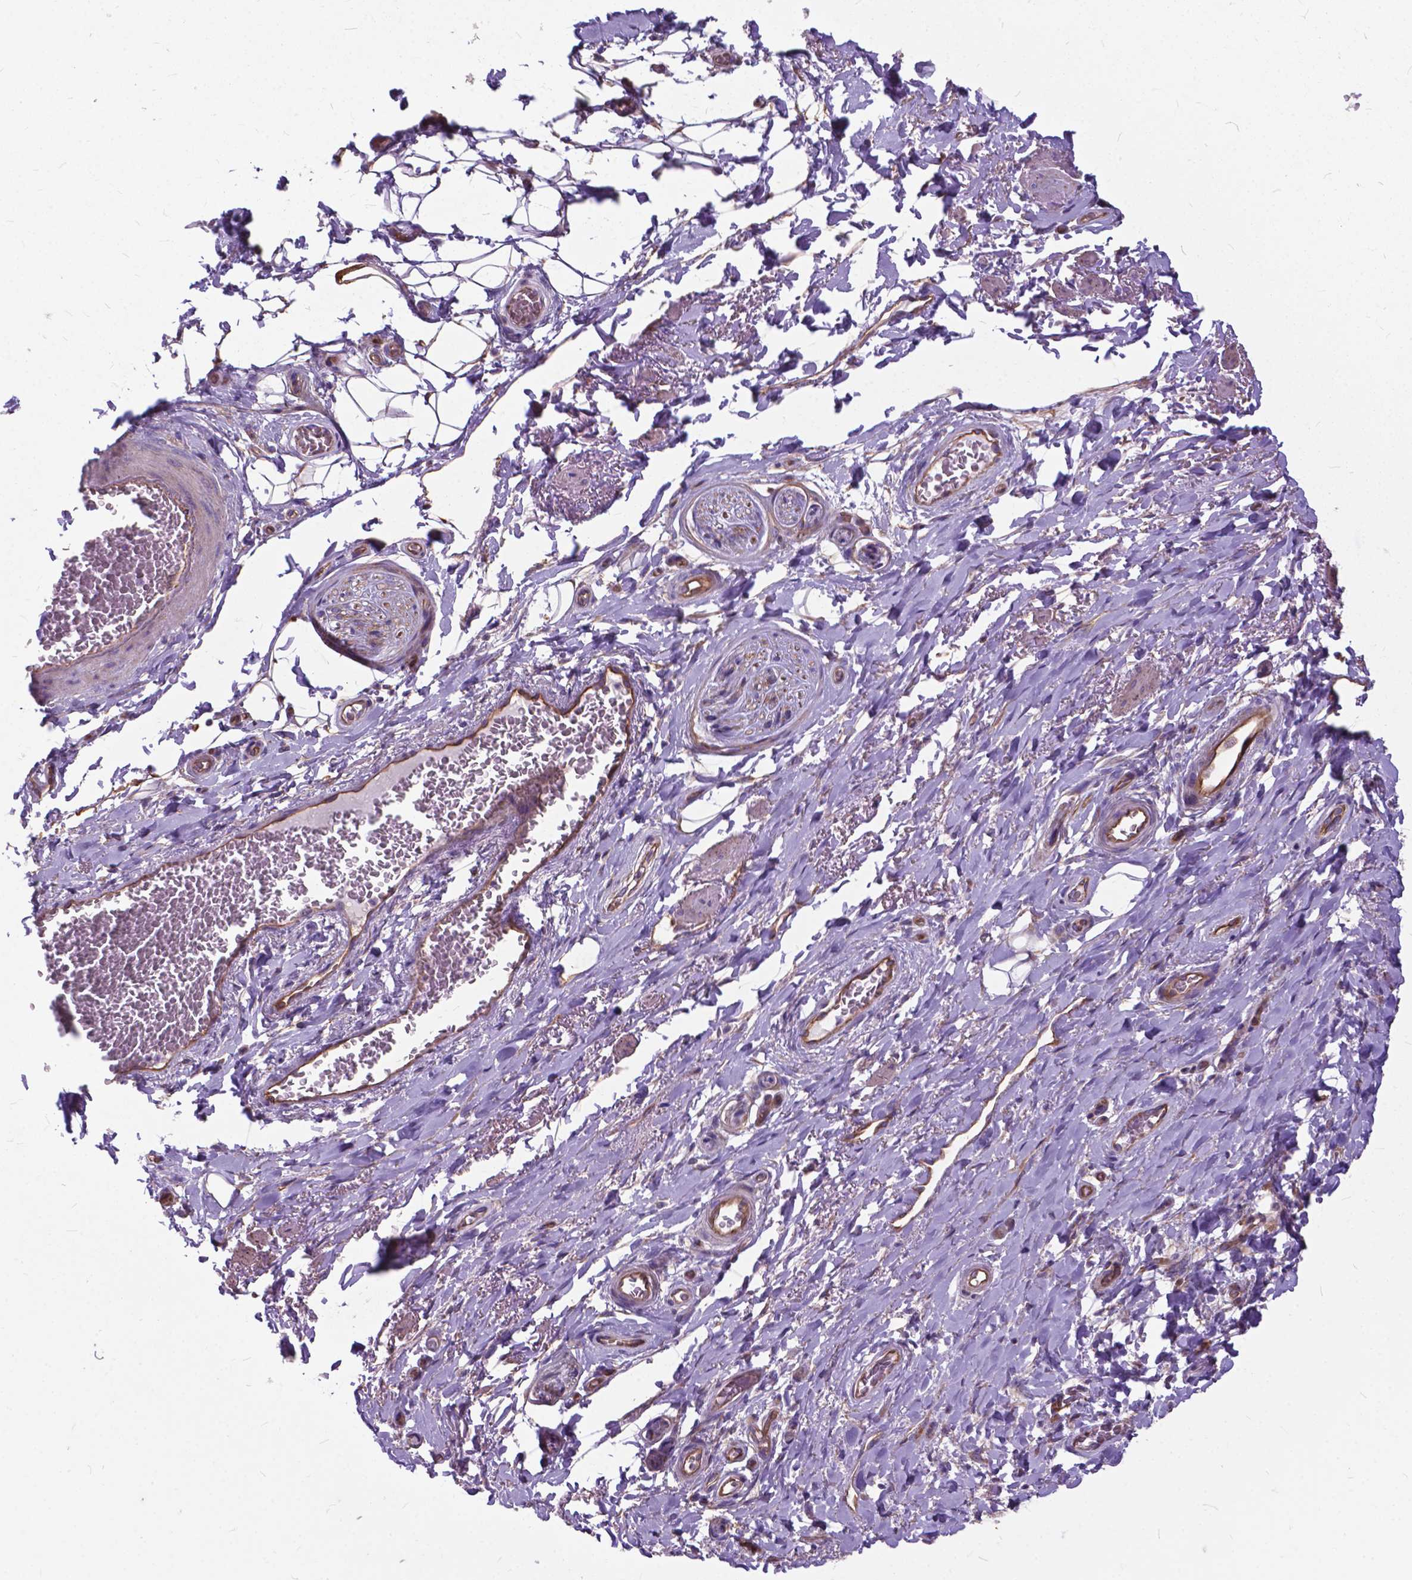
{"staining": {"intensity": "moderate", "quantity": "<25%", "location": "nuclear"}, "tissue": "adipose tissue", "cell_type": "Adipocytes", "image_type": "normal", "snomed": [{"axis": "morphology", "description": "Normal tissue, NOS"}, {"axis": "topography", "description": "Anal"}, {"axis": "topography", "description": "Peripheral nerve tissue"}], "caption": "Brown immunohistochemical staining in unremarkable human adipose tissue reveals moderate nuclear positivity in approximately <25% of adipocytes. (IHC, brightfield microscopy, high magnification).", "gene": "FLT4", "patient": {"sex": "male", "age": 53}}